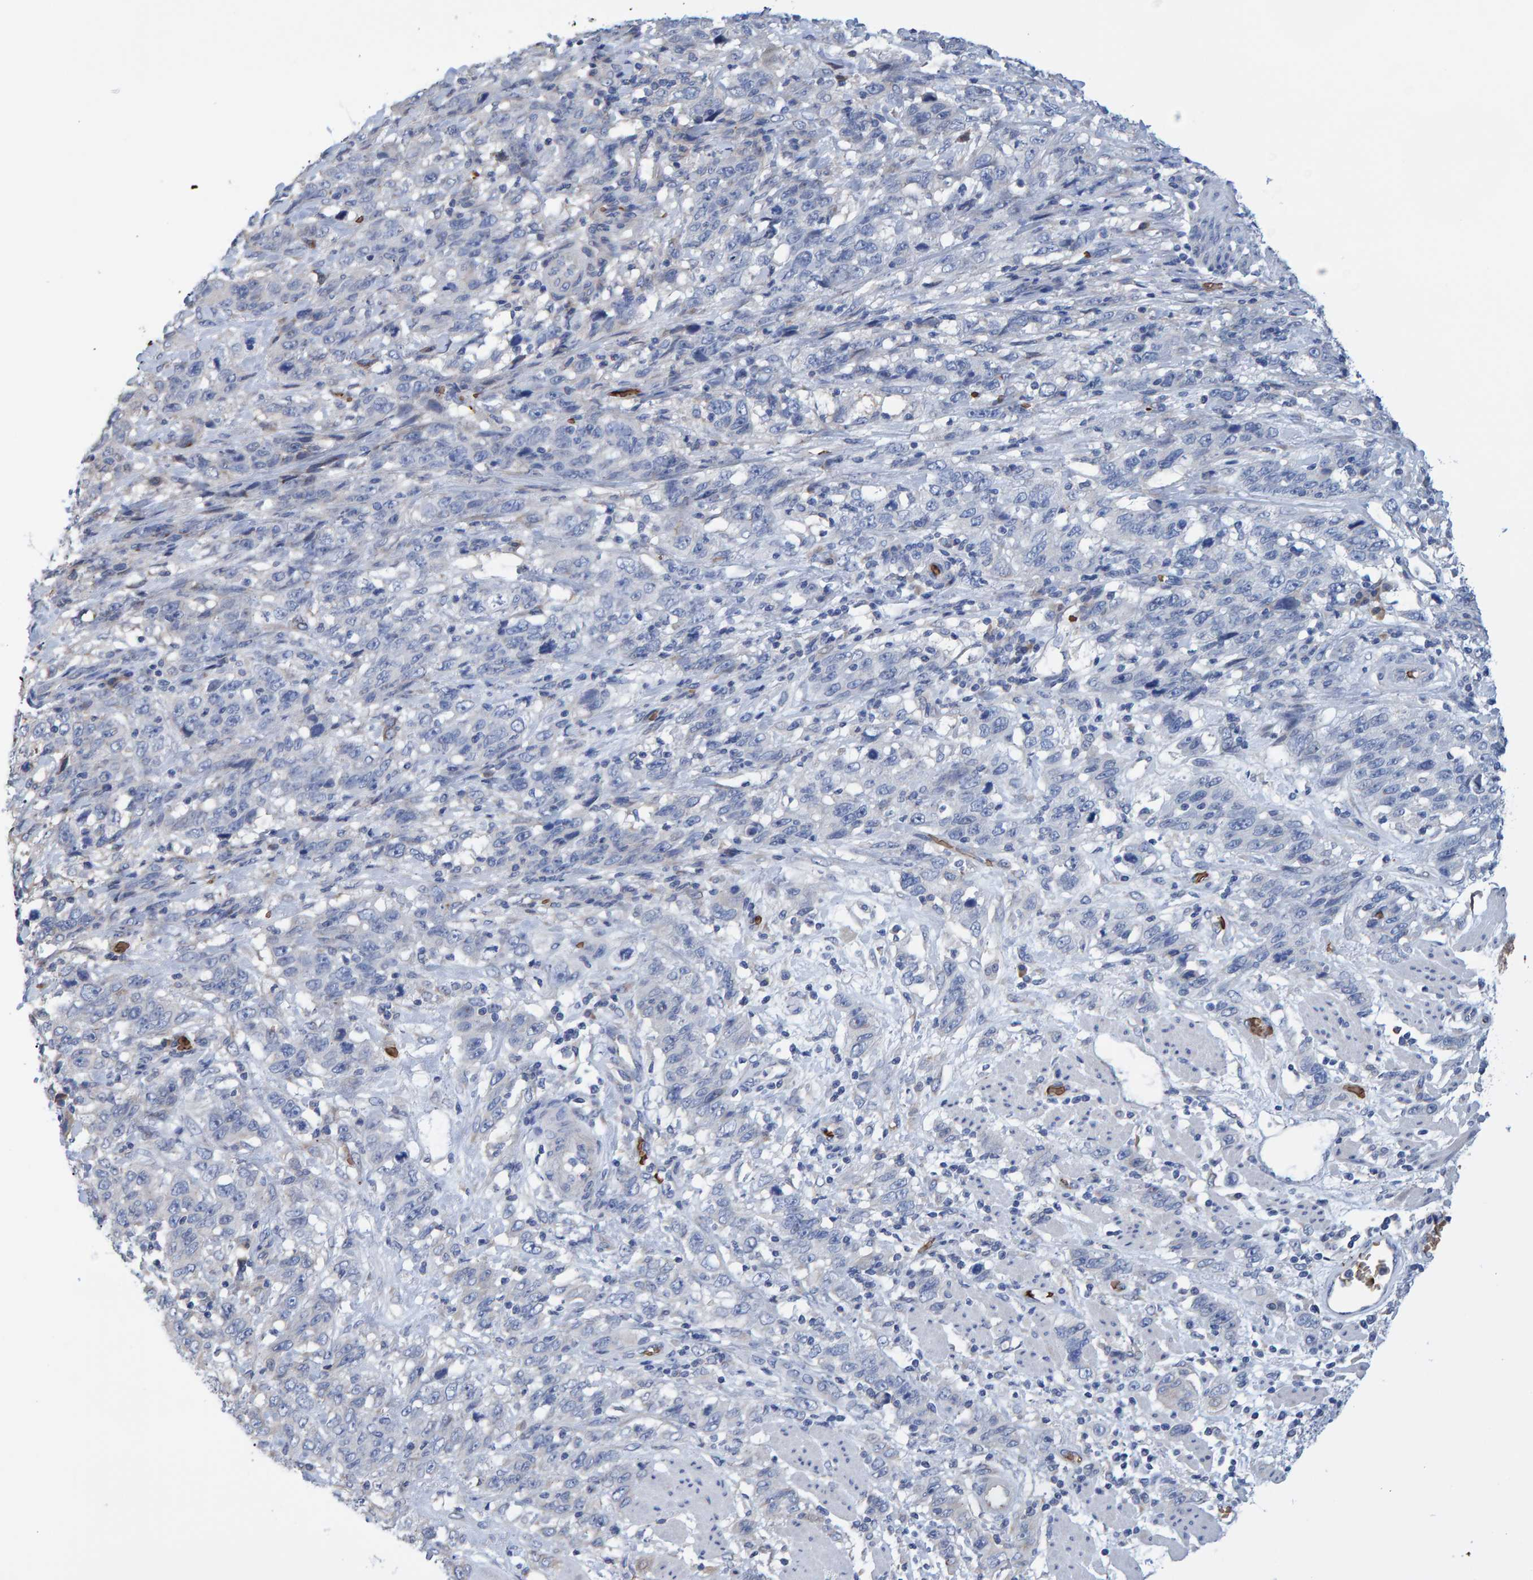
{"staining": {"intensity": "negative", "quantity": "none", "location": "none"}, "tissue": "stomach cancer", "cell_type": "Tumor cells", "image_type": "cancer", "snomed": [{"axis": "morphology", "description": "Adenocarcinoma, NOS"}, {"axis": "topography", "description": "Stomach"}], "caption": "Immunohistochemistry (IHC) of stomach cancer (adenocarcinoma) reveals no staining in tumor cells. (IHC, brightfield microscopy, high magnification).", "gene": "VPS9D1", "patient": {"sex": "male", "age": 48}}